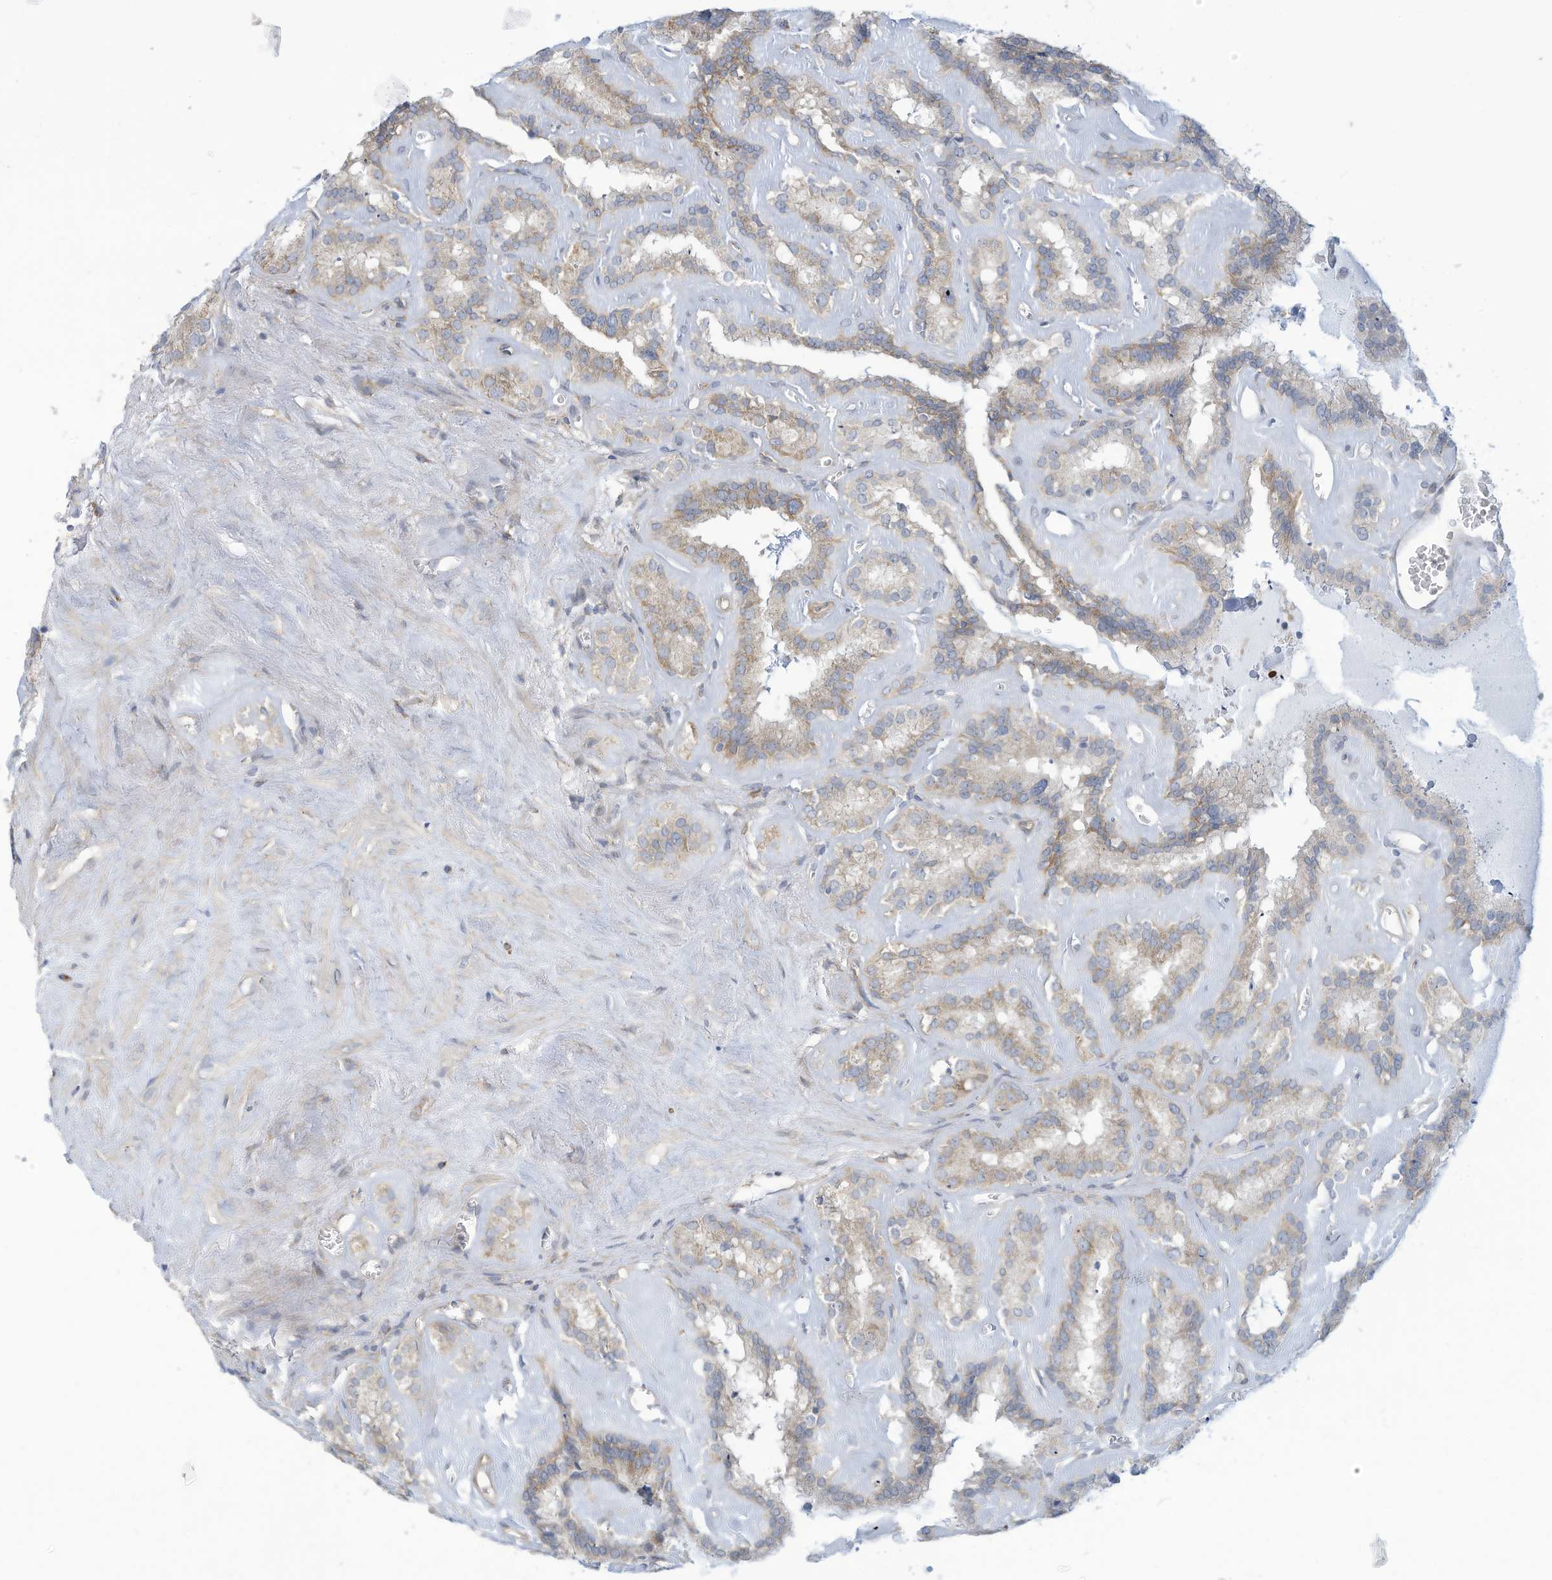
{"staining": {"intensity": "weak", "quantity": "<25%", "location": "cytoplasmic/membranous"}, "tissue": "seminal vesicle", "cell_type": "Glandular cells", "image_type": "normal", "snomed": [{"axis": "morphology", "description": "Normal tissue, NOS"}, {"axis": "topography", "description": "Prostate"}, {"axis": "topography", "description": "Seminal veicle"}], "caption": "Protein analysis of normal seminal vesicle shows no significant expression in glandular cells.", "gene": "ADAT2", "patient": {"sex": "male", "age": 59}}